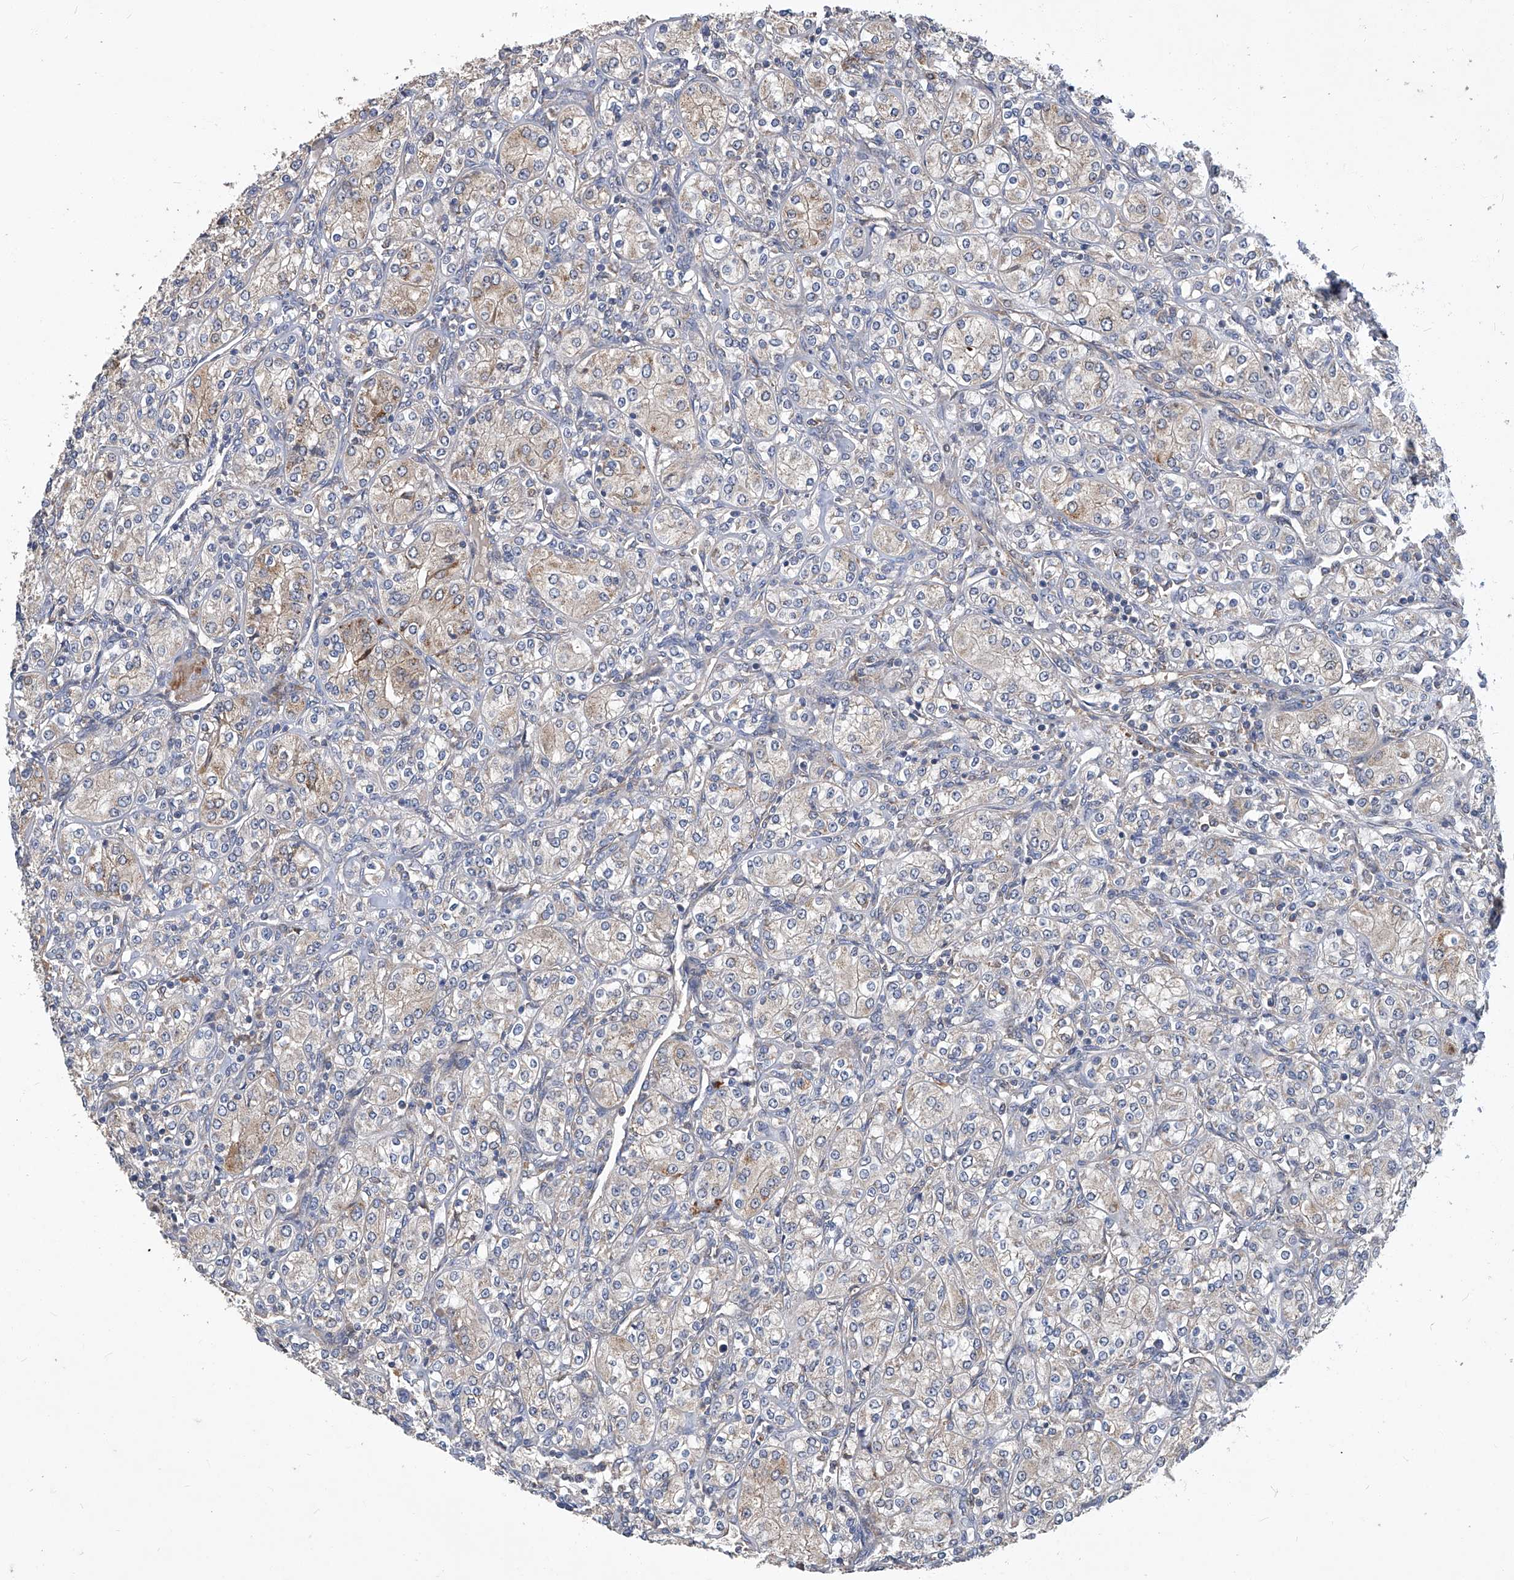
{"staining": {"intensity": "weak", "quantity": "<25%", "location": "cytoplasmic/membranous"}, "tissue": "renal cancer", "cell_type": "Tumor cells", "image_type": "cancer", "snomed": [{"axis": "morphology", "description": "Adenocarcinoma, NOS"}, {"axis": "topography", "description": "Kidney"}], "caption": "This photomicrograph is of renal cancer stained with immunohistochemistry to label a protein in brown with the nuclei are counter-stained blue. There is no positivity in tumor cells. (Stains: DAB immunohistochemistry (IHC) with hematoxylin counter stain, Microscopy: brightfield microscopy at high magnification).", "gene": "TNFRSF13B", "patient": {"sex": "male", "age": 77}}